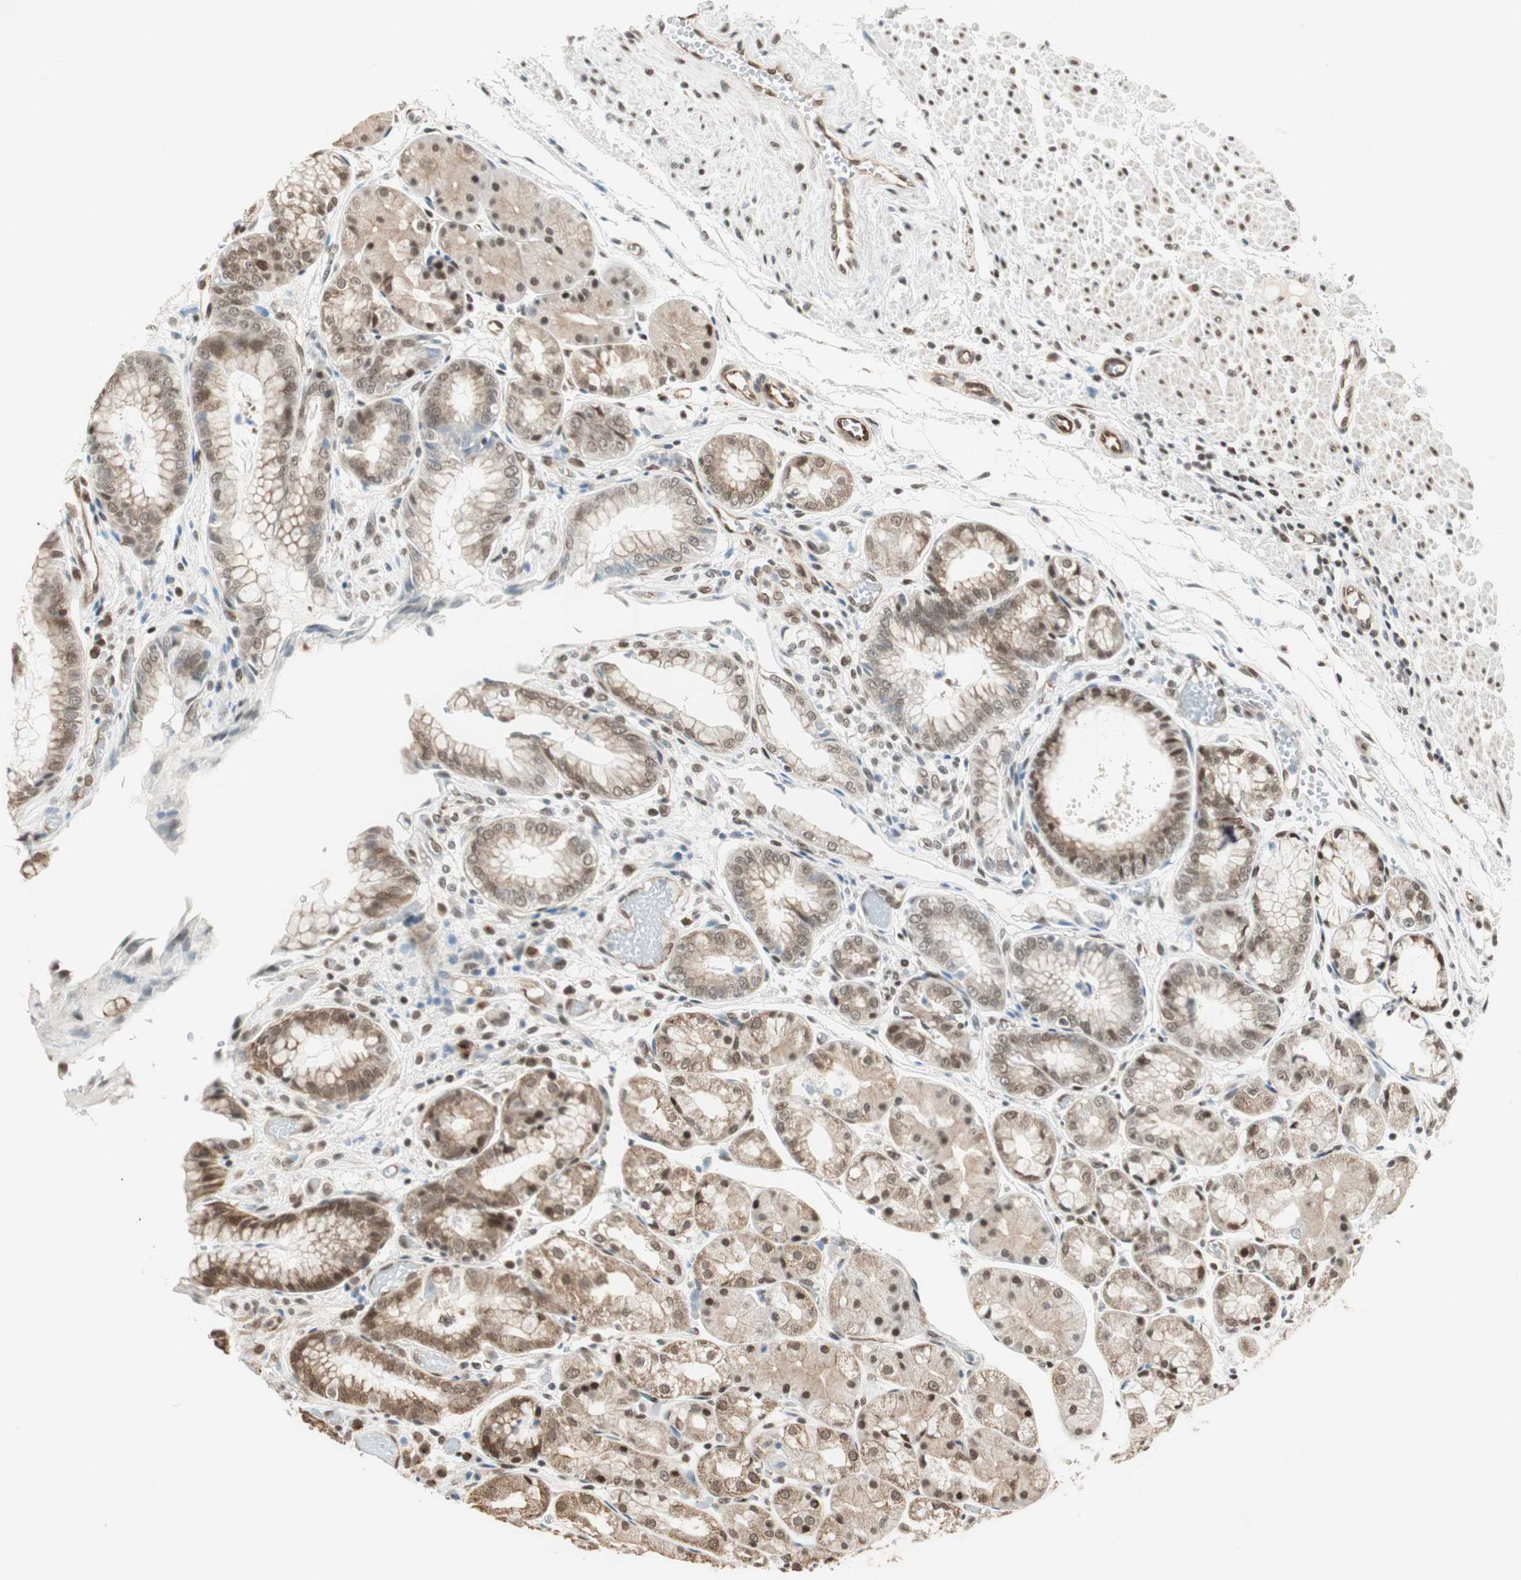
{"staining": {"intensity": "moderate", "quantity": ">75%", "location": "cytoplasmic/membranous,nuclear"}, "tissue": "stomach", "cell_type": "Glandular cells", "image_type": "normal", "snomed": [{"axis": "morphology", "description": "Normal tissue, NOS"}, {"axis": "topography", "description": "Stomach, upper"}], "caption": "Immunohistochemistry (IHC) micrograph of unremarkable stomach stained for a protein (brown), which reveals medium levels of moderate cytoplasmic/membranous,nuclear staining in approximately >75% of glandular cells.", "gene": "ZBTB17", "patient": {"sex": "male", "age": 72}}